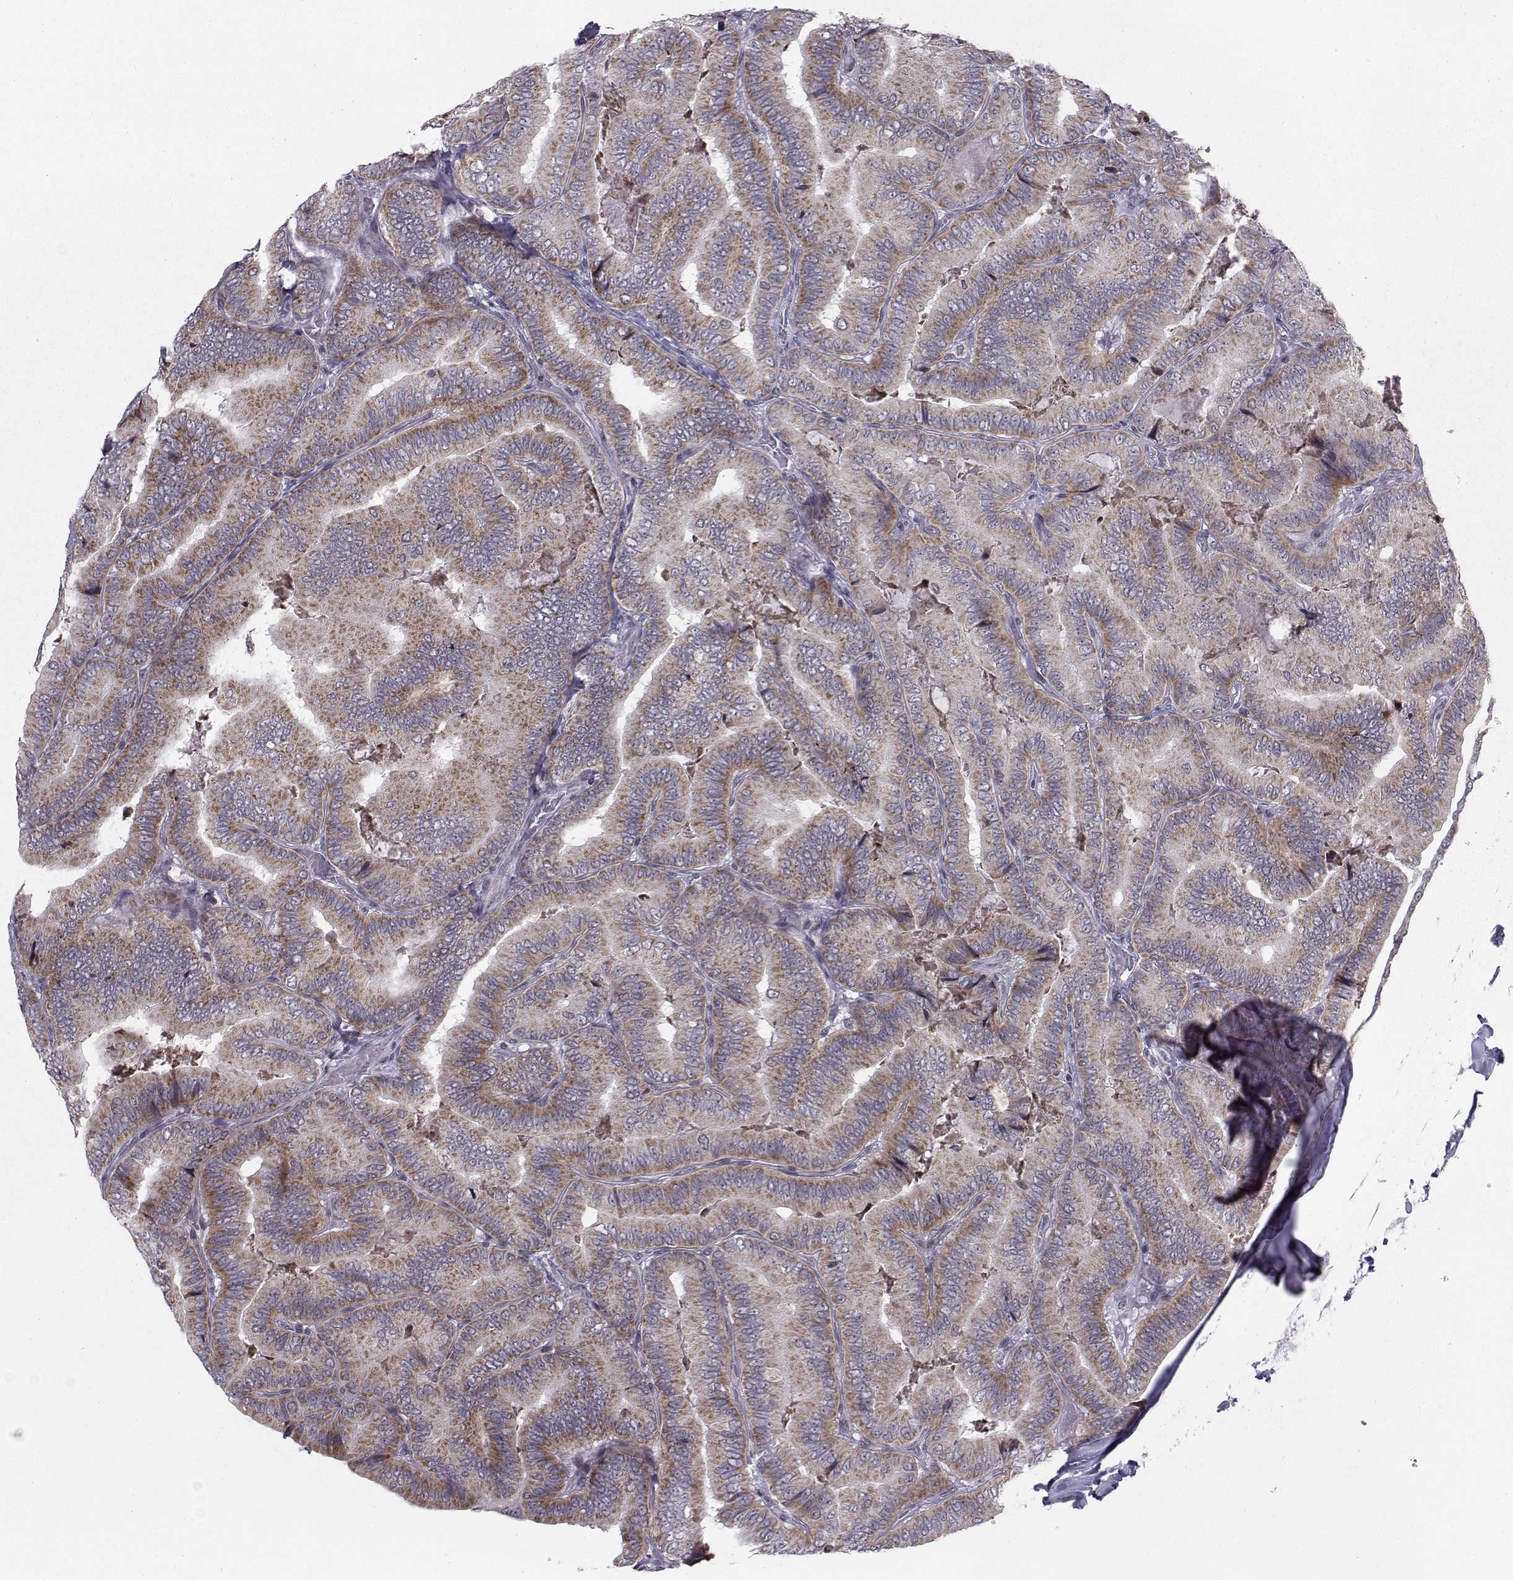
{"staining": {"intensity": "moderate", "quantity": "25%-75%", "location": "cytoplasmic/membranous"}, "tissue": "thyroid cancer", "cell_type": "Tumor cells", "image_type": "cancer", "snomed": [{"axis": "morphology", "description": "Papillary adenocarcinoma, NOS"}, {"axis": "topography", "description": "Thyroid gland"}], "caption": "Thyroid cancer (papillary adenocarcinoma) stained for a protein (brown) demonstrates moderate cytoplasmic/membranous positive positivity in approximately 25%-75% of tumor cells.", "gene": "MARCHF4", "patient": {"sex": "male", "age": 61}}